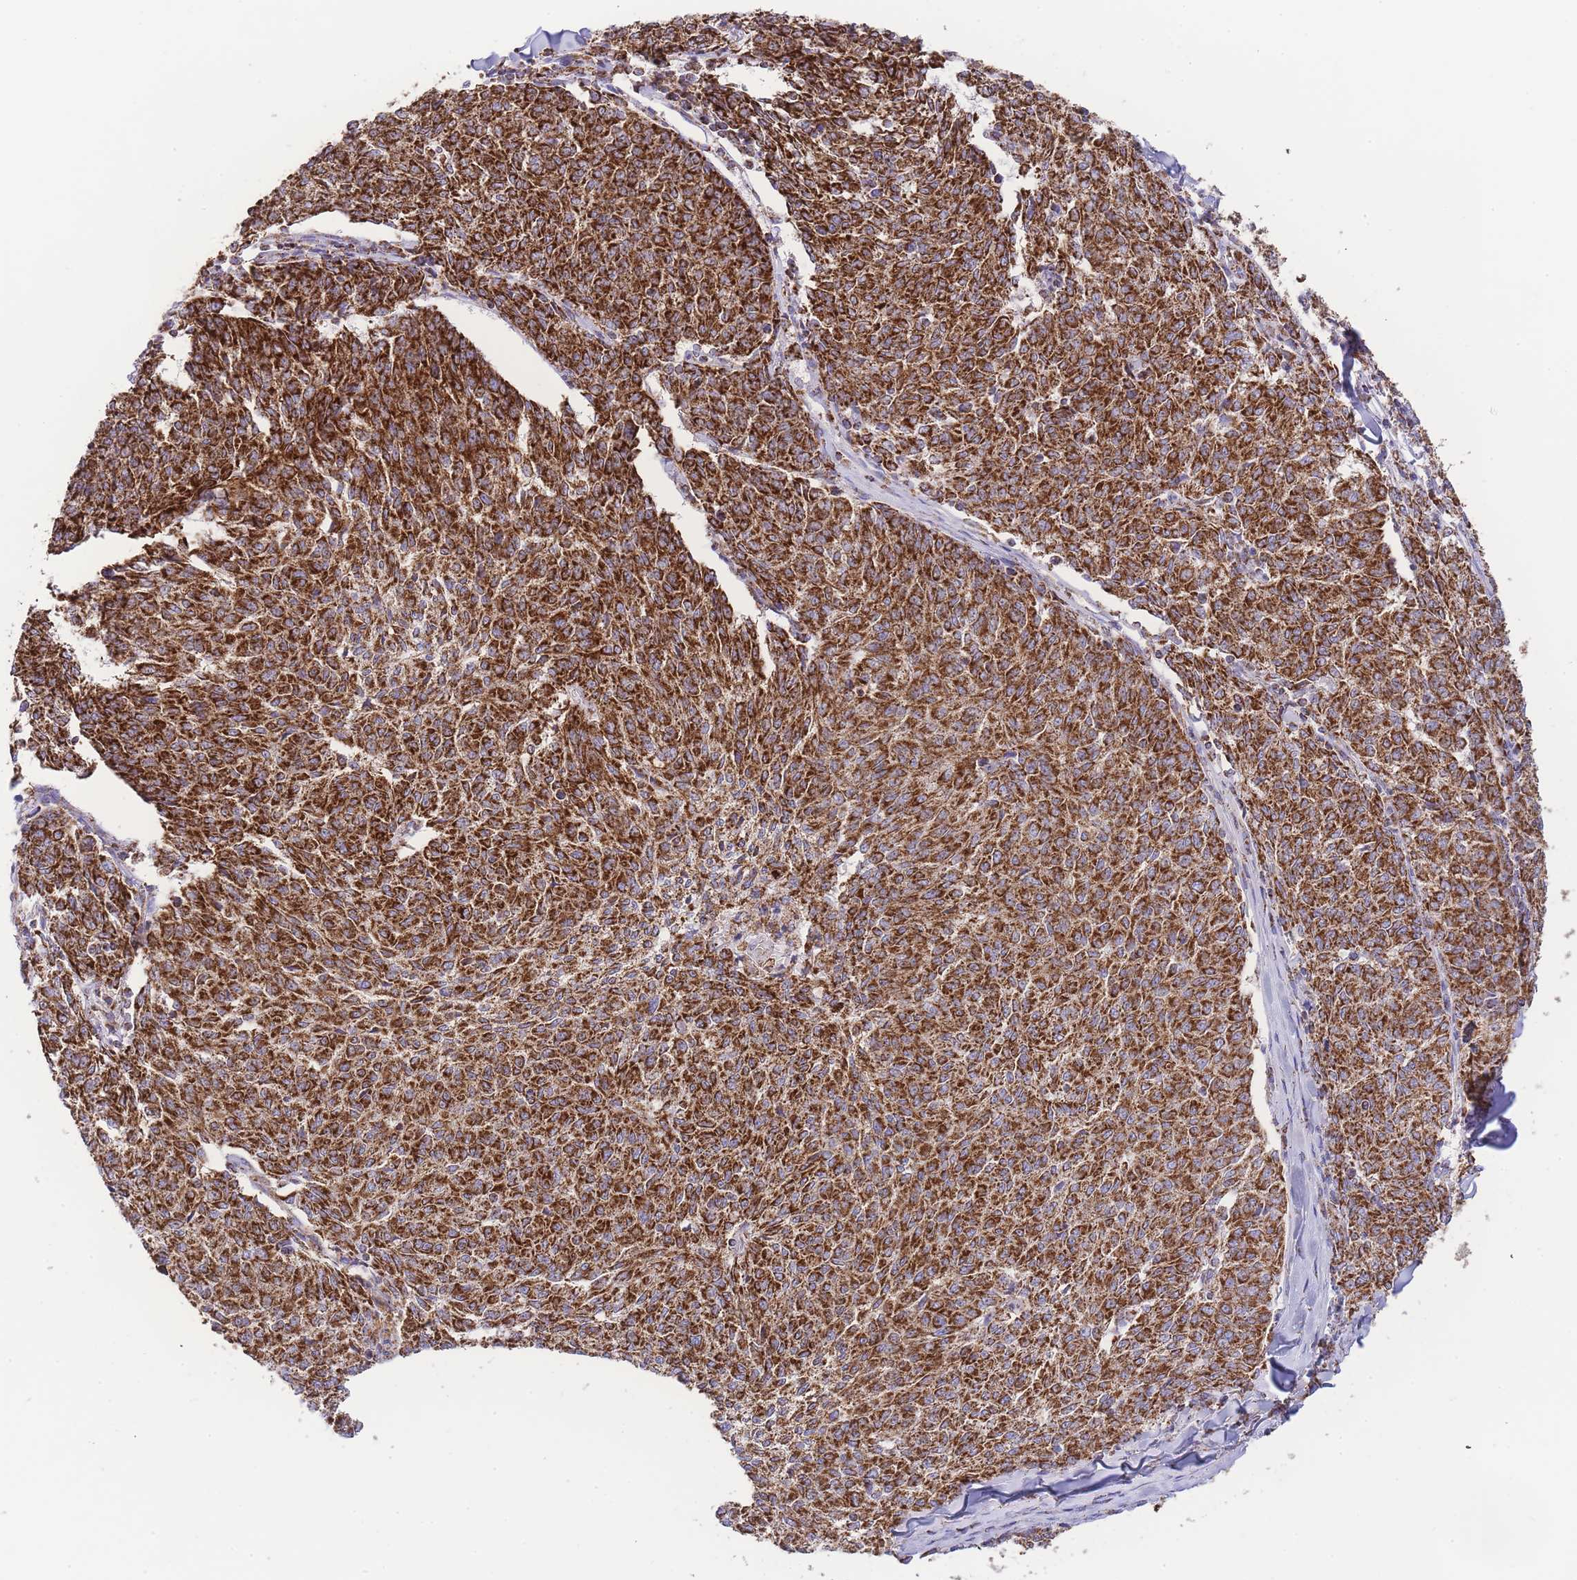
{"staining": {"intensity": "strong", "quantity": ">75%", "location": "cytoplasmic/membranous"}, "tissue": "melanoma", "cell_type": "Tumor cells", "image_type": "cancer", "snomed": [{"axis": "morphology", "description": "Malignant melanoma, NOS"}, {"axis": "topography", "description": "Skin"}], "caption": "Malignant melanoma stained for a protein (brown) shows strong cytoplasmic/membranous positive staining in approximately >75% of tumor cells.", "gene": "GSTM1", "patient": {"sex": "female", "age": 72}}